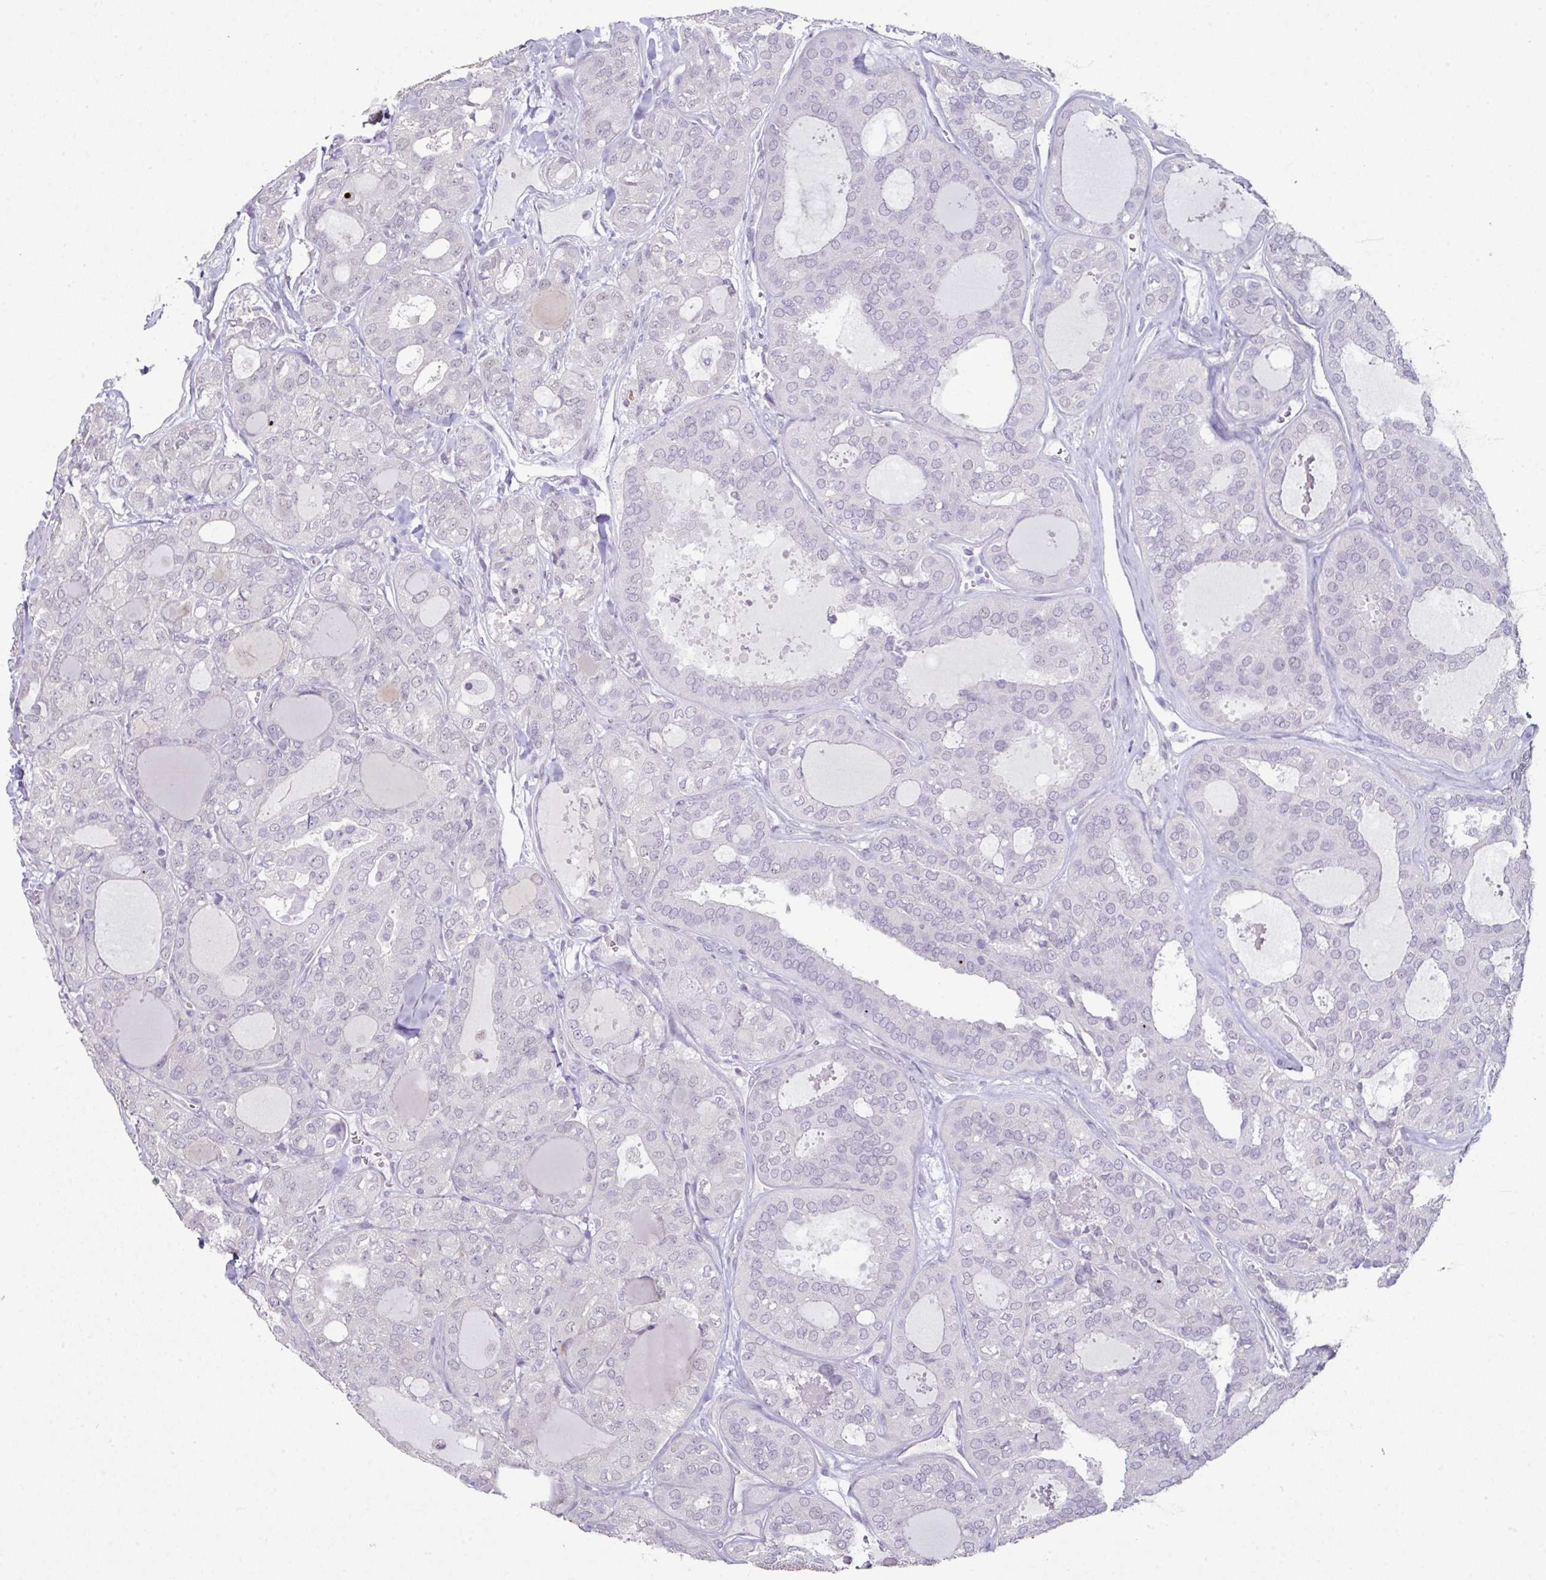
{"staining": {"intensity": "negative", "quantity": "none", "location": "none"}, "tissue": "thyroid cancer", "cell_type": "Tumor cells", "image_type": "cancer", "snomed": [{"axis": "morphology", "description": "Follicular adenoma carcinoma, NOS"}, {"axis": "topography", "description": "Thyroid gland"}], "caption": "Follicular adenoma carcinoma (thyroid) was stained to show a protein in brown. There is no significant positivity in tumor cells.", "gene": "ELK1", "patient": {"sex": "male", "age": 75}}